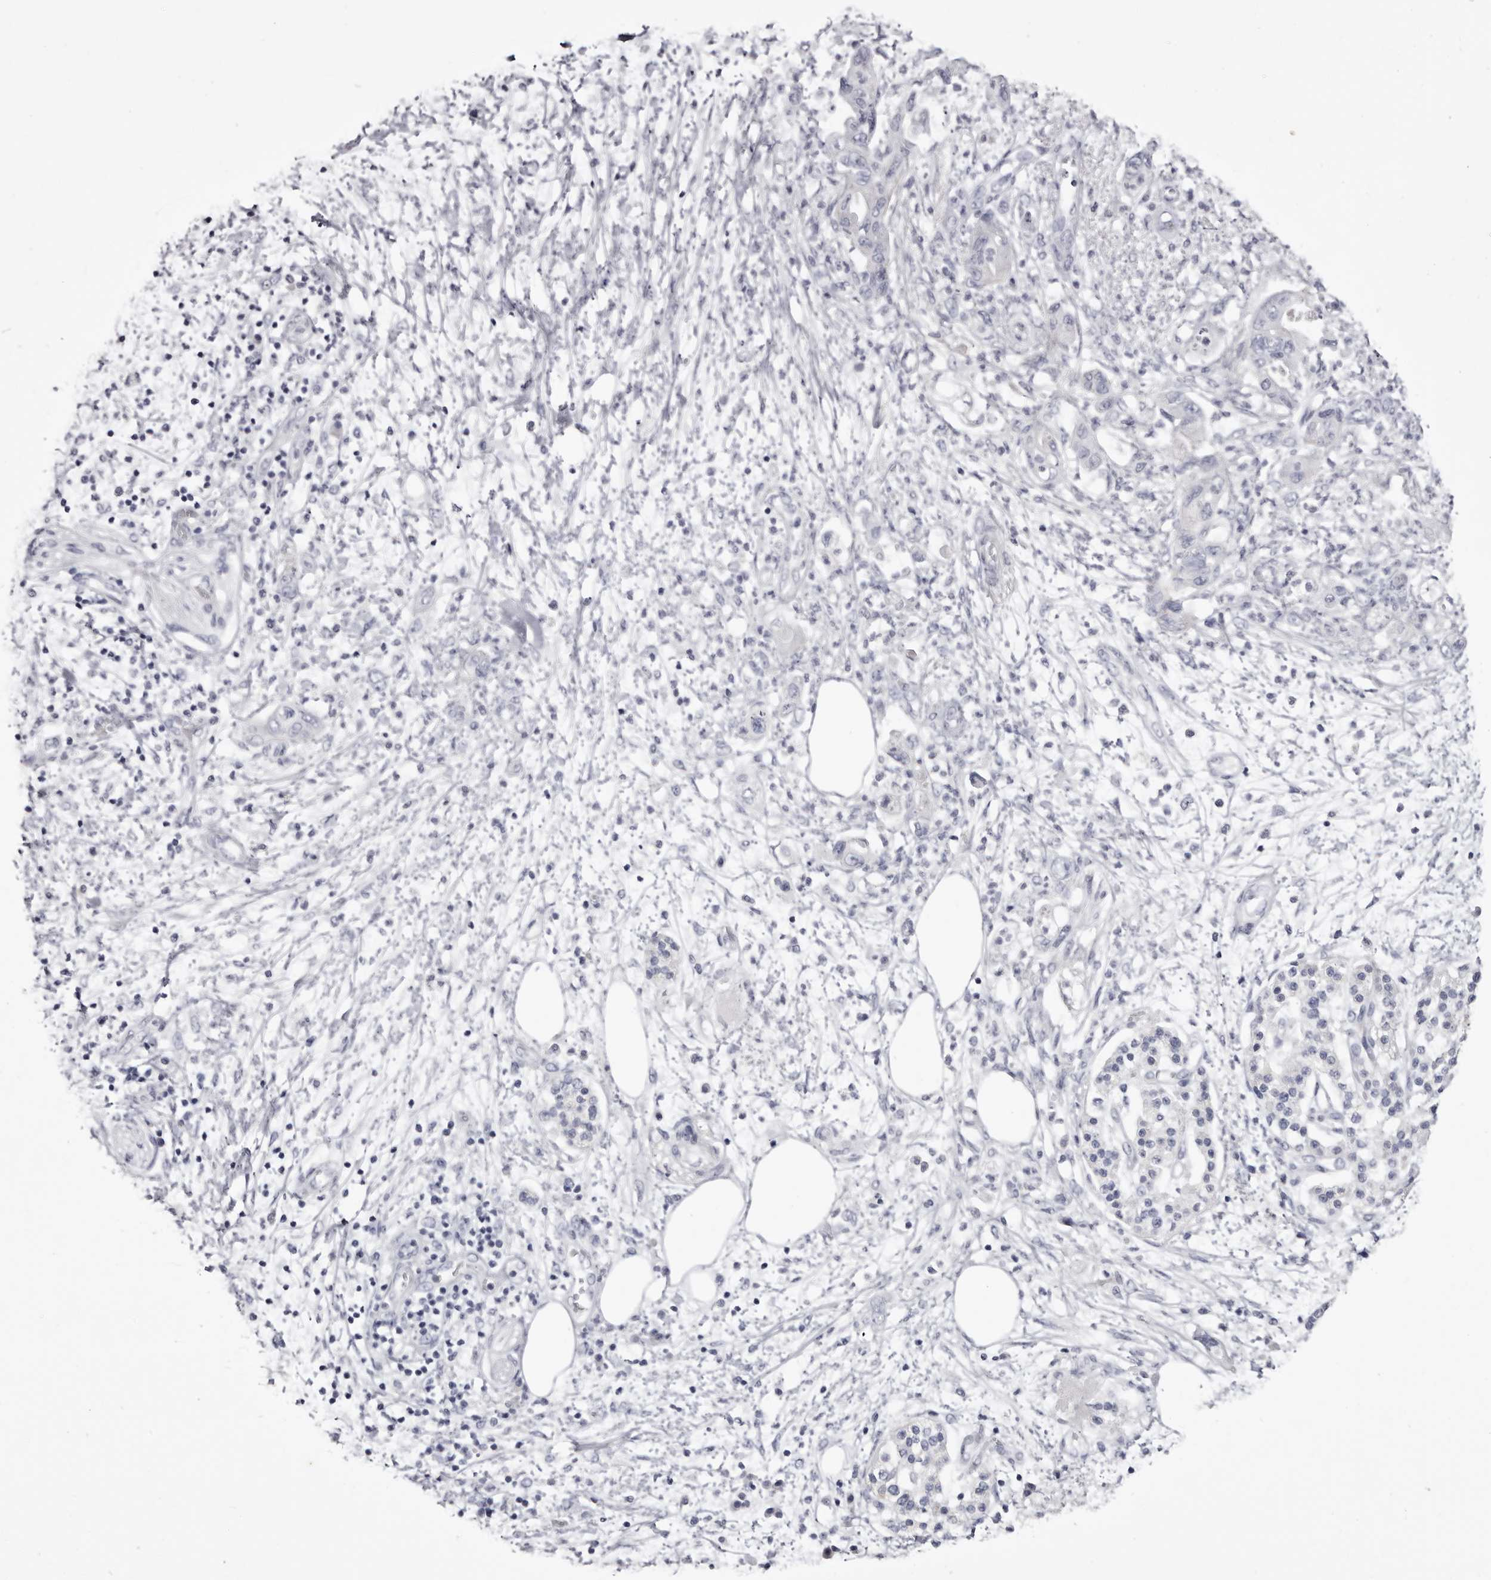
{"staining": {"intensity": "negative", "quantity": "none", "location": "none"}, "tissue": "pancreatic cancer", "cell_type": "Tumor cells", "image_type": "cancer", "snomed": [{"axis": "morphology", "description": "Adenocarcinoma, NOS"}, {"axis": "topography", "description": "Pancreas"}], "caption": "DAB (3,3'-diaminobenzidine) immunohistochemical staining of pancreatic adenocarcinoma displays no significant positivity in tumor cells. (Stains: DAB (3,3'-diaminobenzidine) IHC with hematoxylin counter stain, Microscopy: brightfield microscopy at high magnification).", "gene": "CA6", "patient": {"sex": "female", "age": 73}}